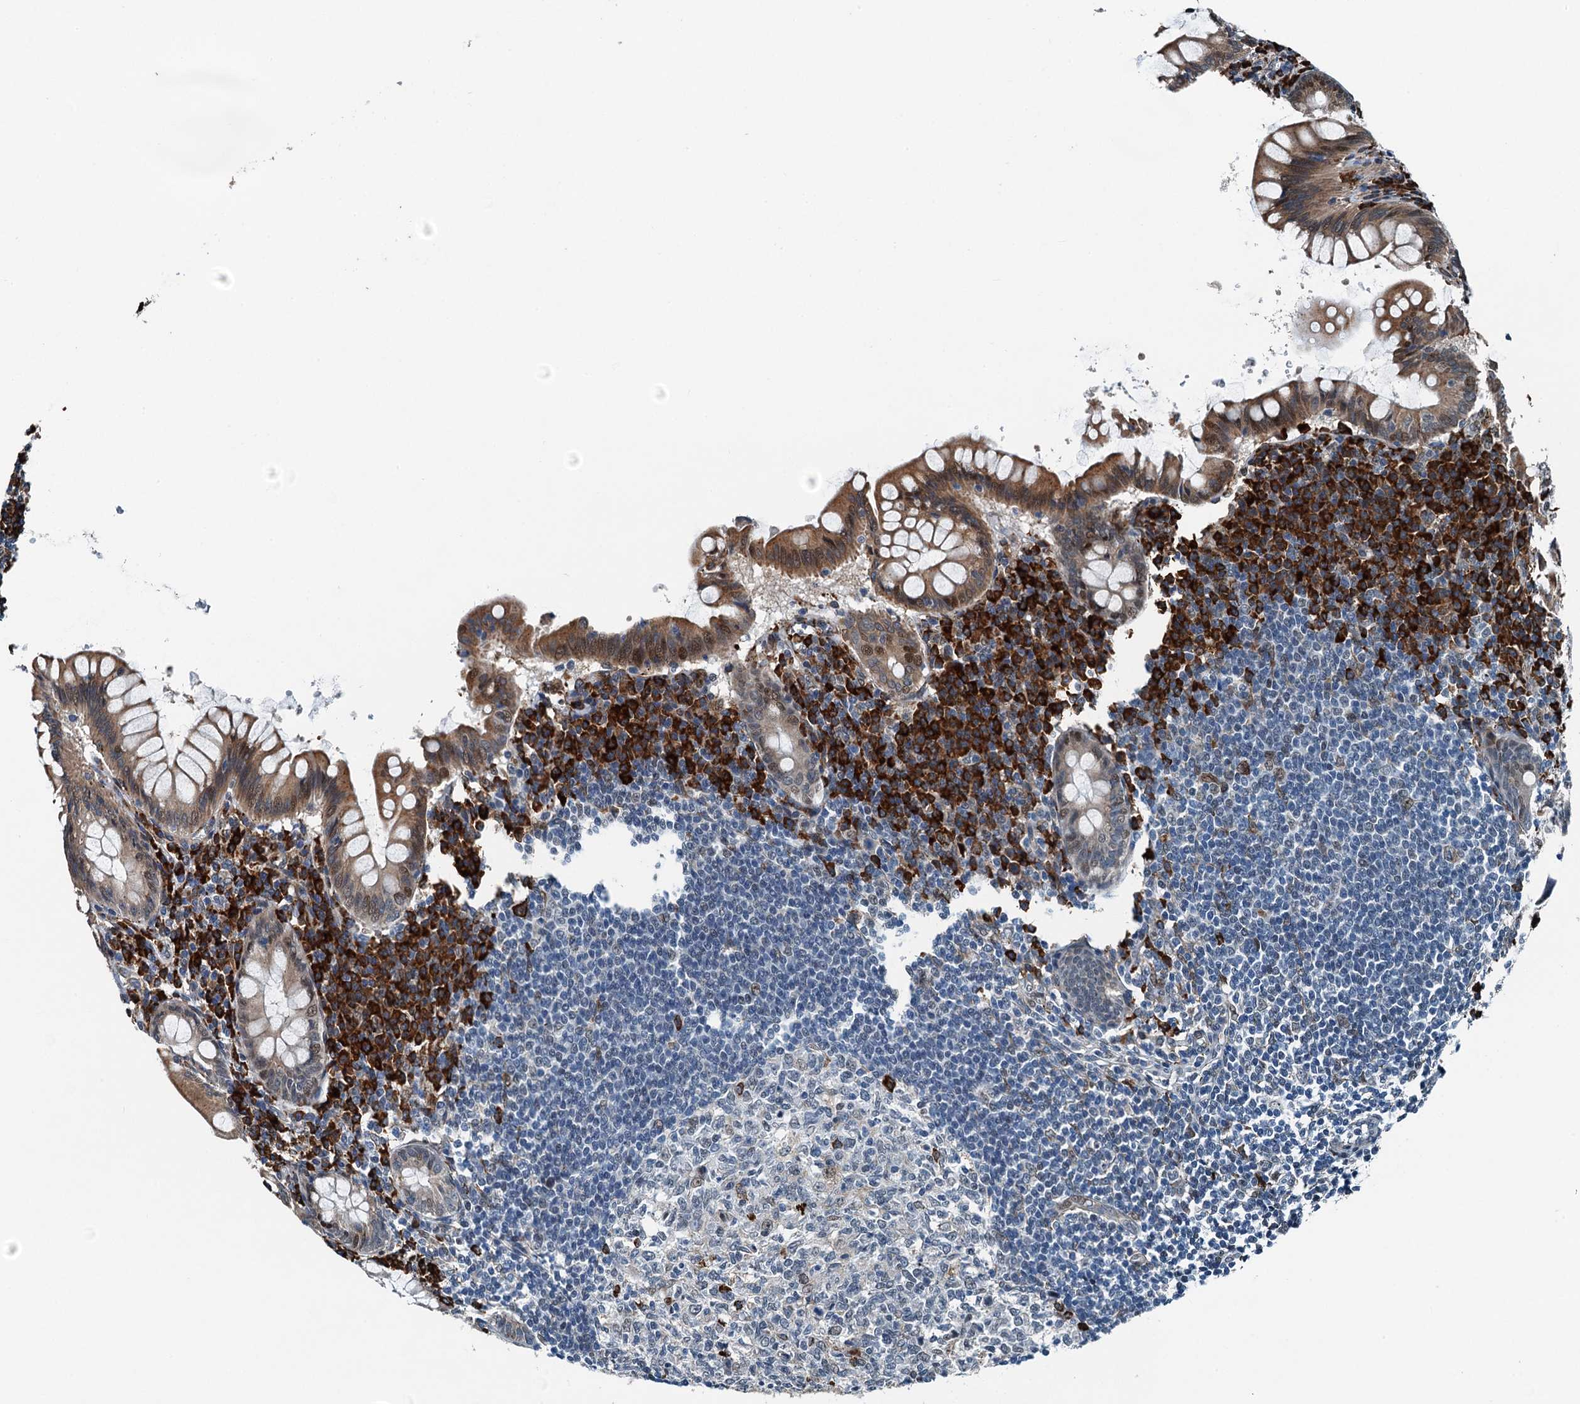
{"staining": {"intensity": "moderate", "quantity": ">75%", "location": "cytoplasmic/membranous,nuclear"}, "tissue": "appendix", "cell_type": "Glandular cells", "image_type": "normal", "snomed": [{"axis": "morphology", "description": "Normal tissue, NOS"}, {"axis": "topography", "description": "Appendix"}], "caption": "Moderate cytoplasmic/membranous,nuclear positivity for a protein is appreciated in approximately >75% of glandular cells of normal appendix using immunohistochemistry (IHC).", "gene": "TAMALIN", "patient": {"sex": "female", "age": 33}}